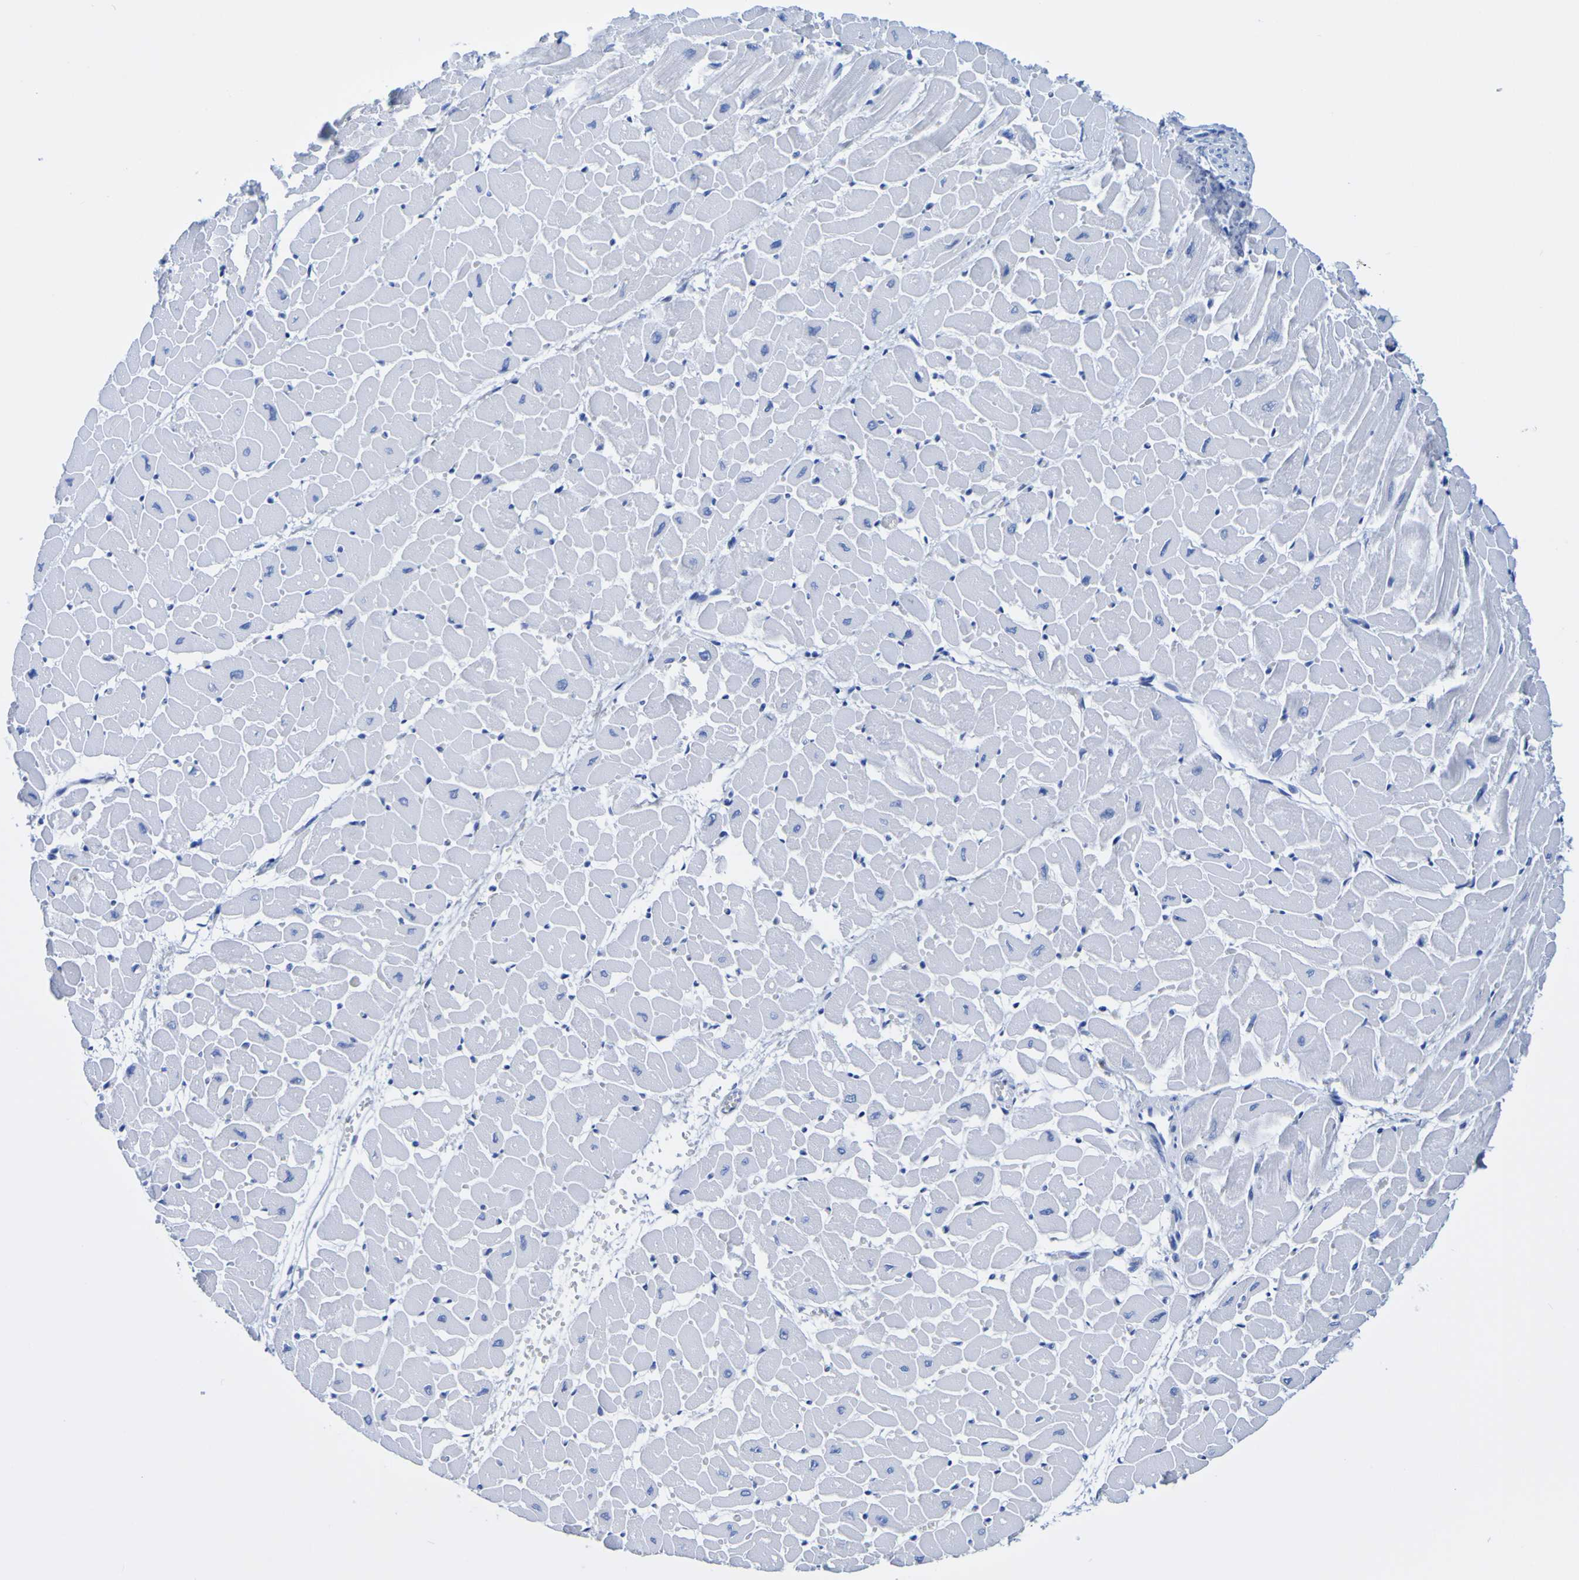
{"staining": {"intensity": "negative", "quantity": "none", "location": "none"}, "tissue": "heart muscle", "cell_type": "Cardiomyocytes", "image_type": "normal", "snomed": [{"axis": "morphology", "description": "Normal tissue, NOS"}, {"axis": "topography", "description": "Heart"}], "caption": "A micrograph of heart muscle stained for a protein reveals no brown staining in cardiomyocytes. The staining was performed using DAB to visualize the protein expression in brown, while the nuclei were stained in blue with hematoxylin (Magnification: 20x).", "gene": "DPEP1", "patient": {"sex": "male", "age": 45}}